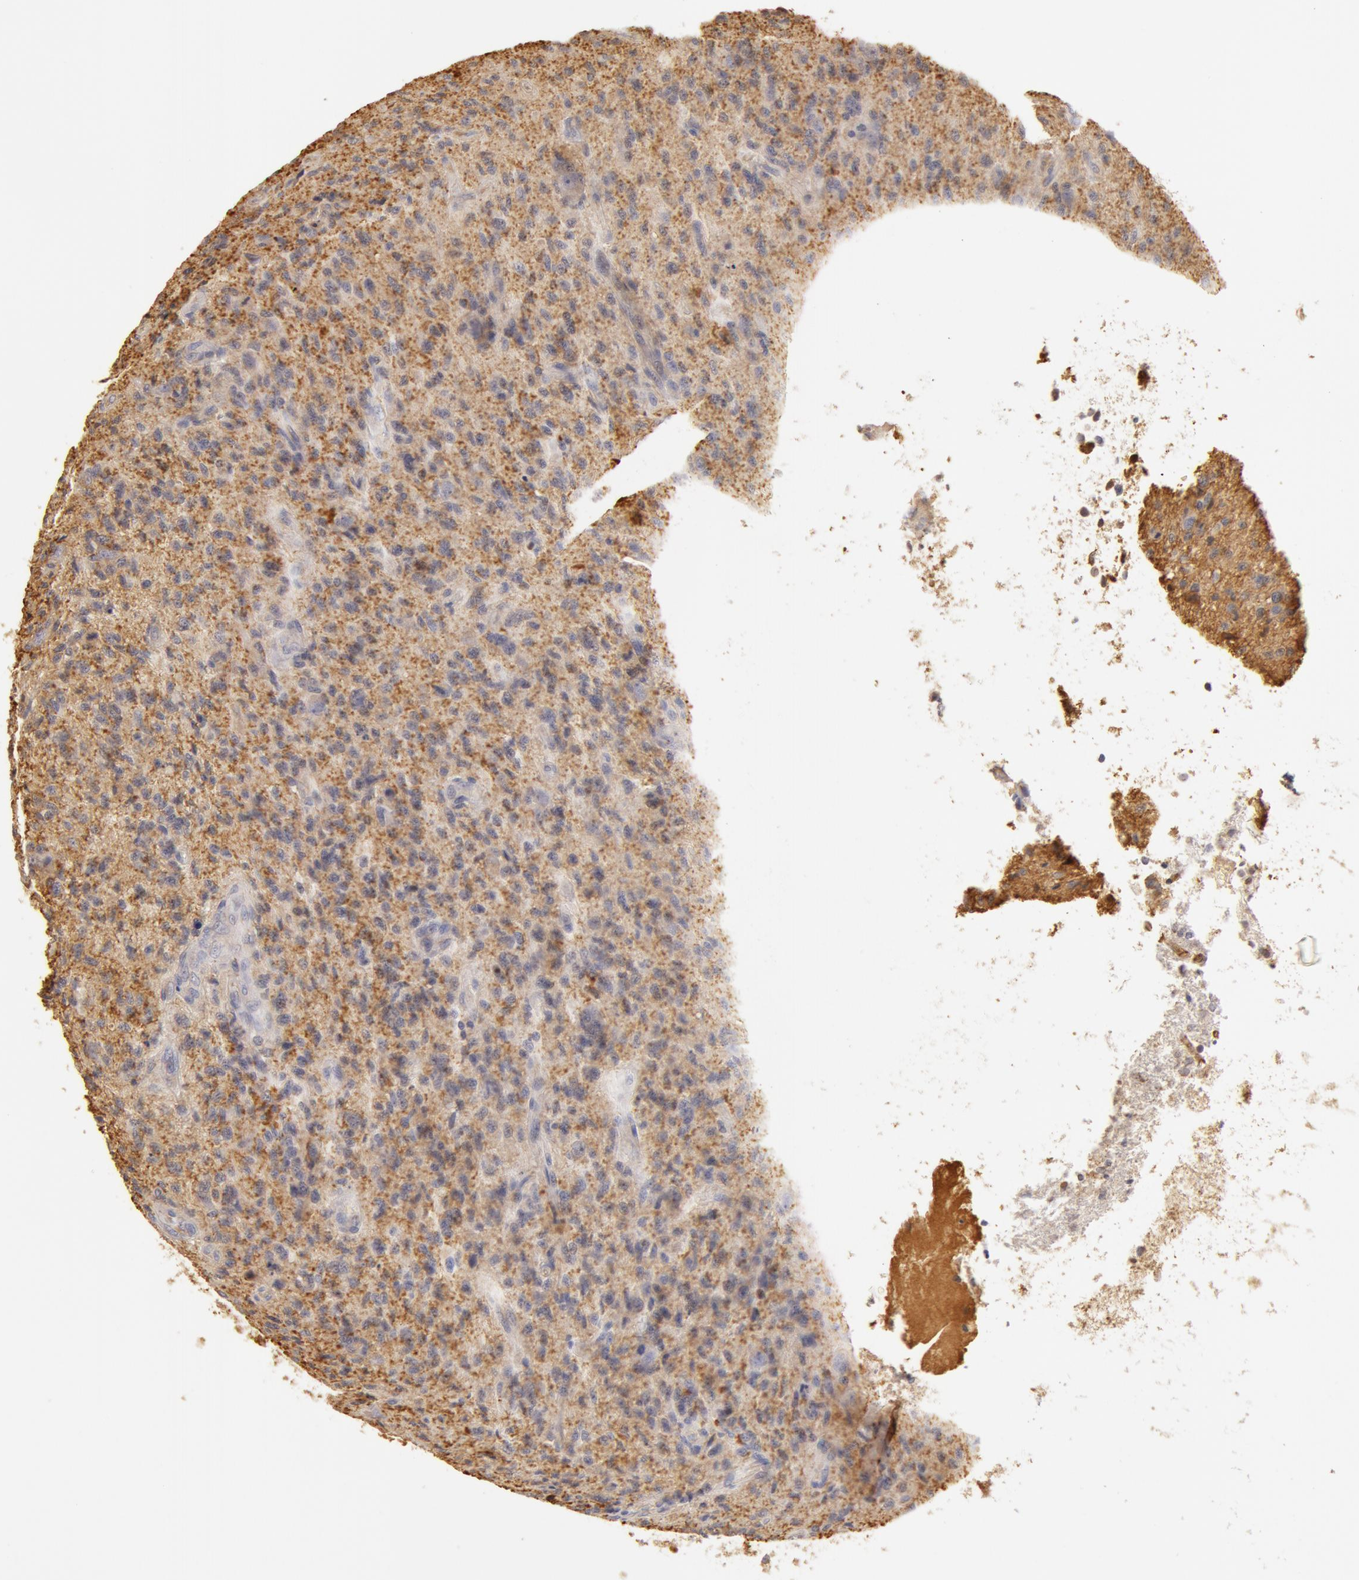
{"staining": {"intensity": "negative", "quantity": "none", "location": "none"}, "tissue": "glioma", "cell_type": "Tumor cells", "image_type": "cancer", "snomed": [{"axis": "morphology", "description": "Glioma, malignant, High grade"}, {"axis": "topography", "description": "Brain"}], "caption": "This is an IHC image of human glioma. There is no staining in tumor cells.", "gene": "TF", "patient": {"sex": "male", "age": 36}}